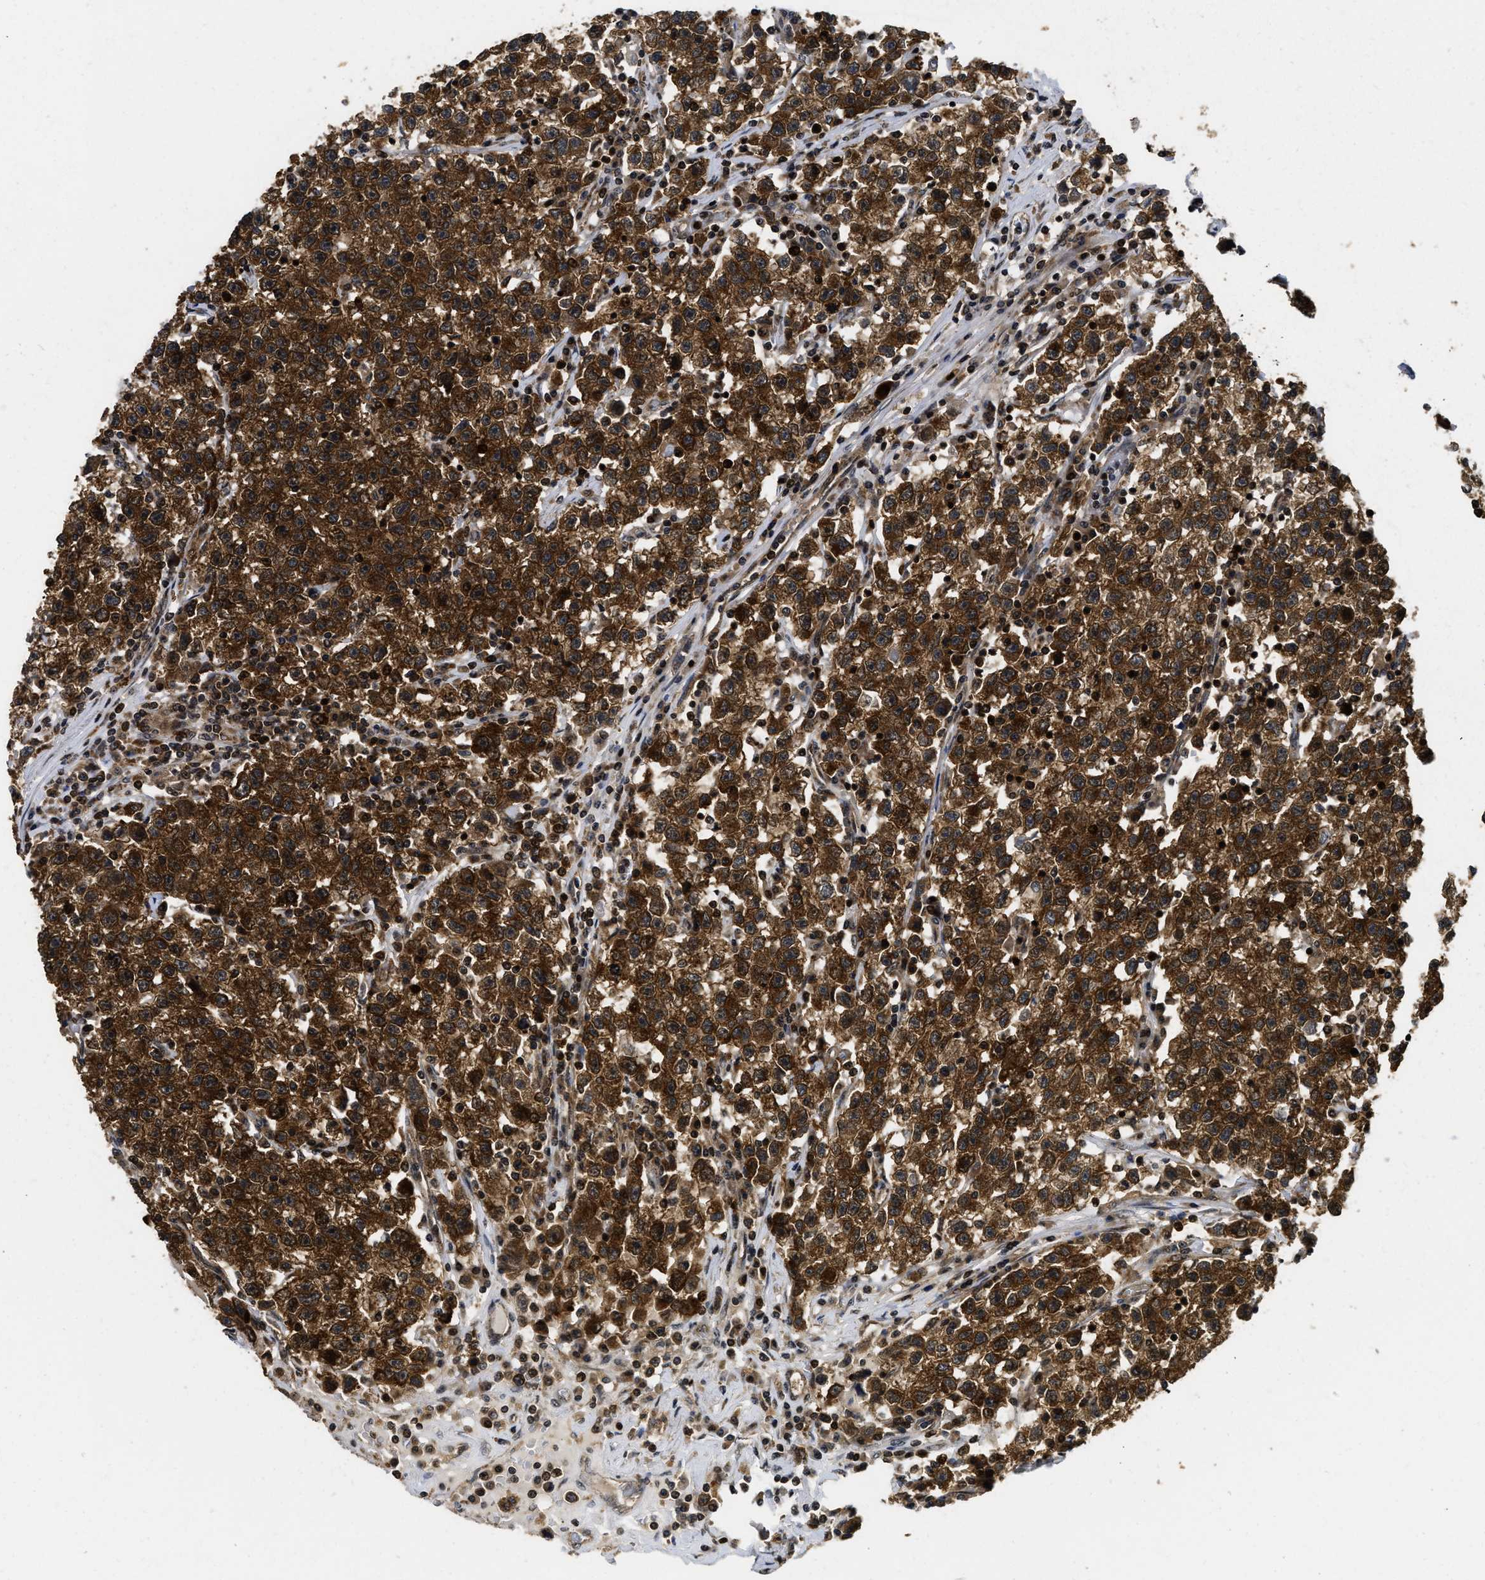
{"staining": {"intensity": "strong", "quantity": ">75%", "location": "cytoplasmic/membranous"}, "tissue": "testis cancer", "cell_type": "Tumor cells", "image_type": "cancer", "snomed": [{"axis": "morphology", "description": "Seminoma, NOS"}, {"axis": "topography", "description": "Testis"}], "caption": "Immunohistochemistry histopathology image of neoplastic tissue: testis cancer (seminoma) stained using immunohistochemistry demonstrates high levels of strong protein expression localized specifically in the cytoplasmic/membranous of tumor cells, appearing as a cytoplasmic/membranous brown color.", "gene": "ADSL", "patient": {"sex": "male", "age": 22}}